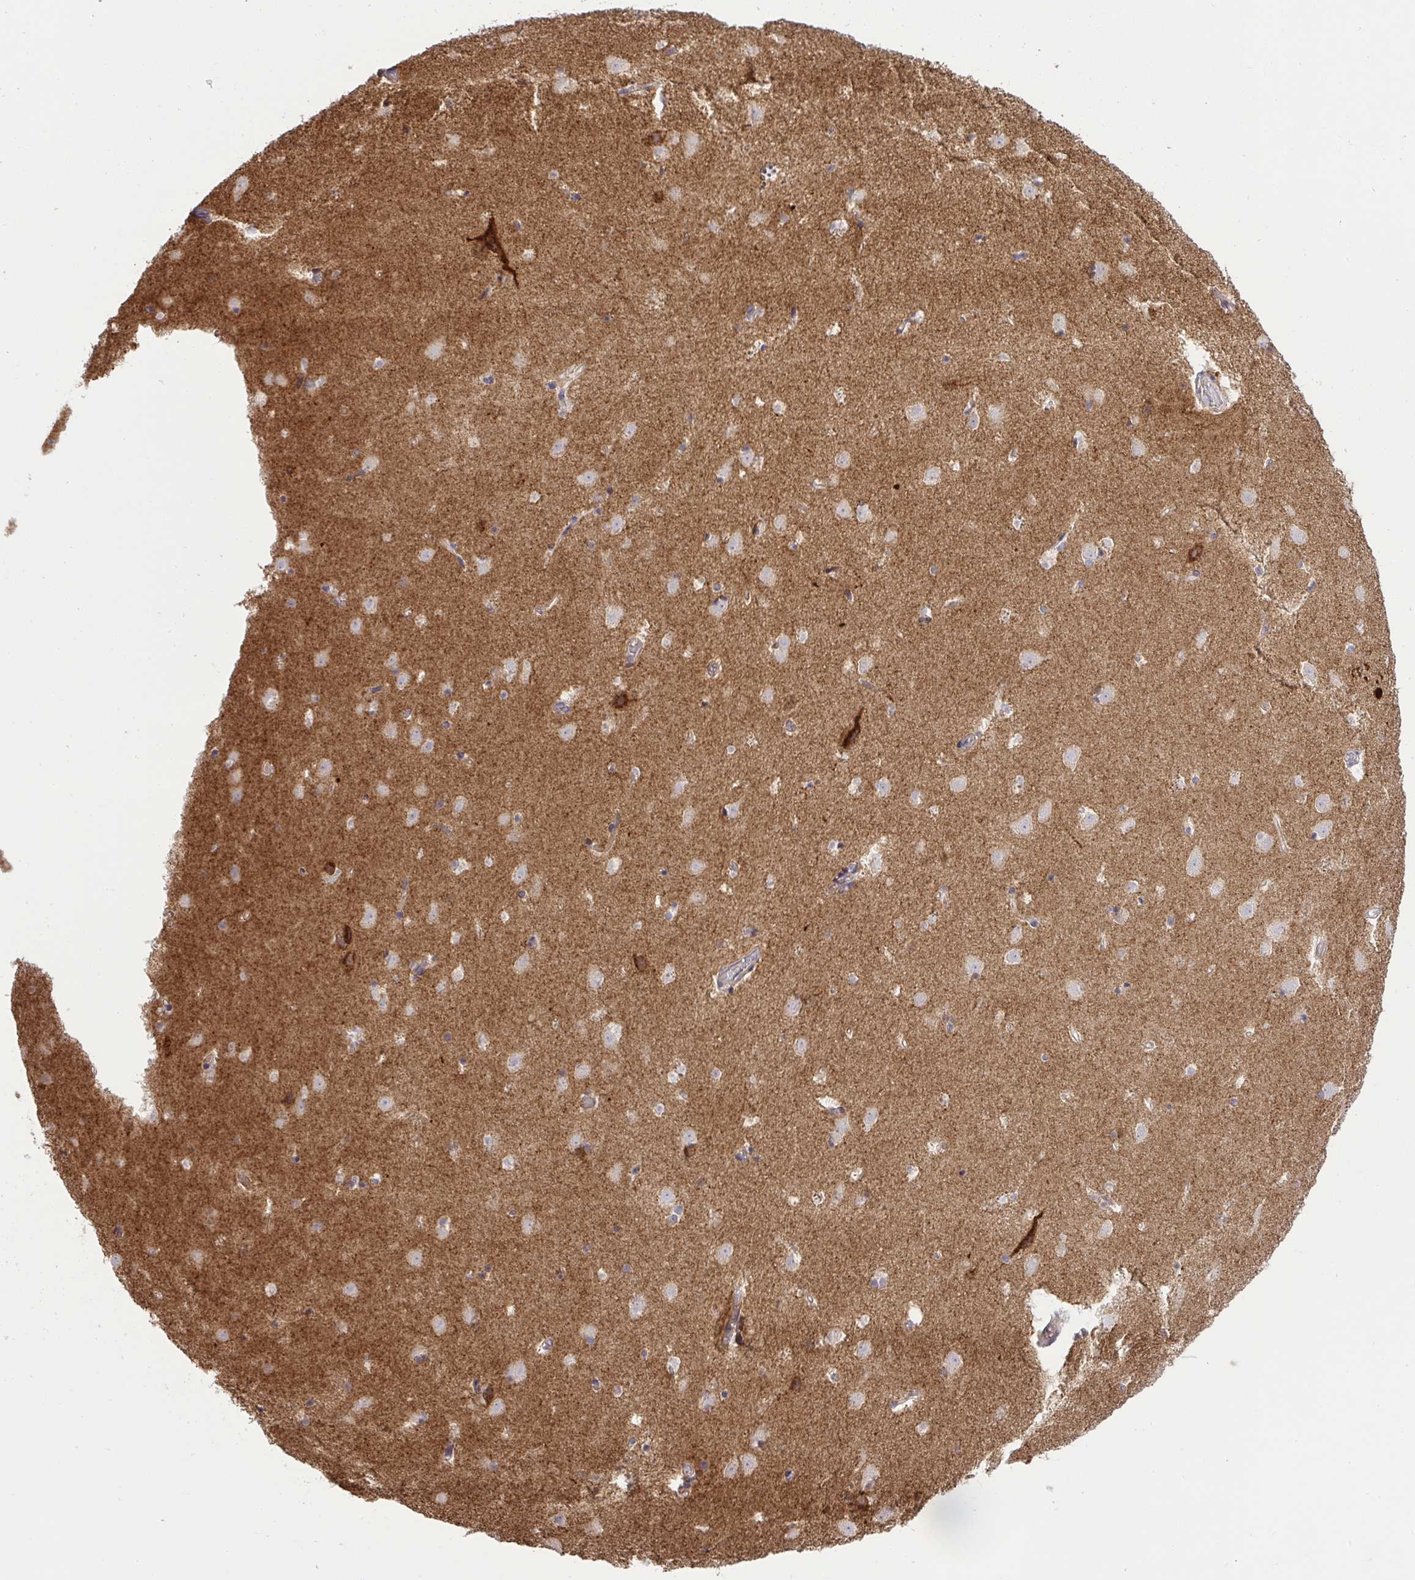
{"staining": {"intensity": "negative", "quantity": "none", "location": "none"}, "tissue": "caudate", "cell_type": "Glial cells", "image_type": "normal", "snomed": [{"axis": "morphology", "description": "Normal tissue, NOS"}, {"axis": "topography", "description": "Lateral ventricle wall"}], "caption": "Caudate stained for a protein using immunohistochemistry exhibits no expression glial cells.", "gene": "SLC9A6", "patient": {"sex": "male", "age": 37}}